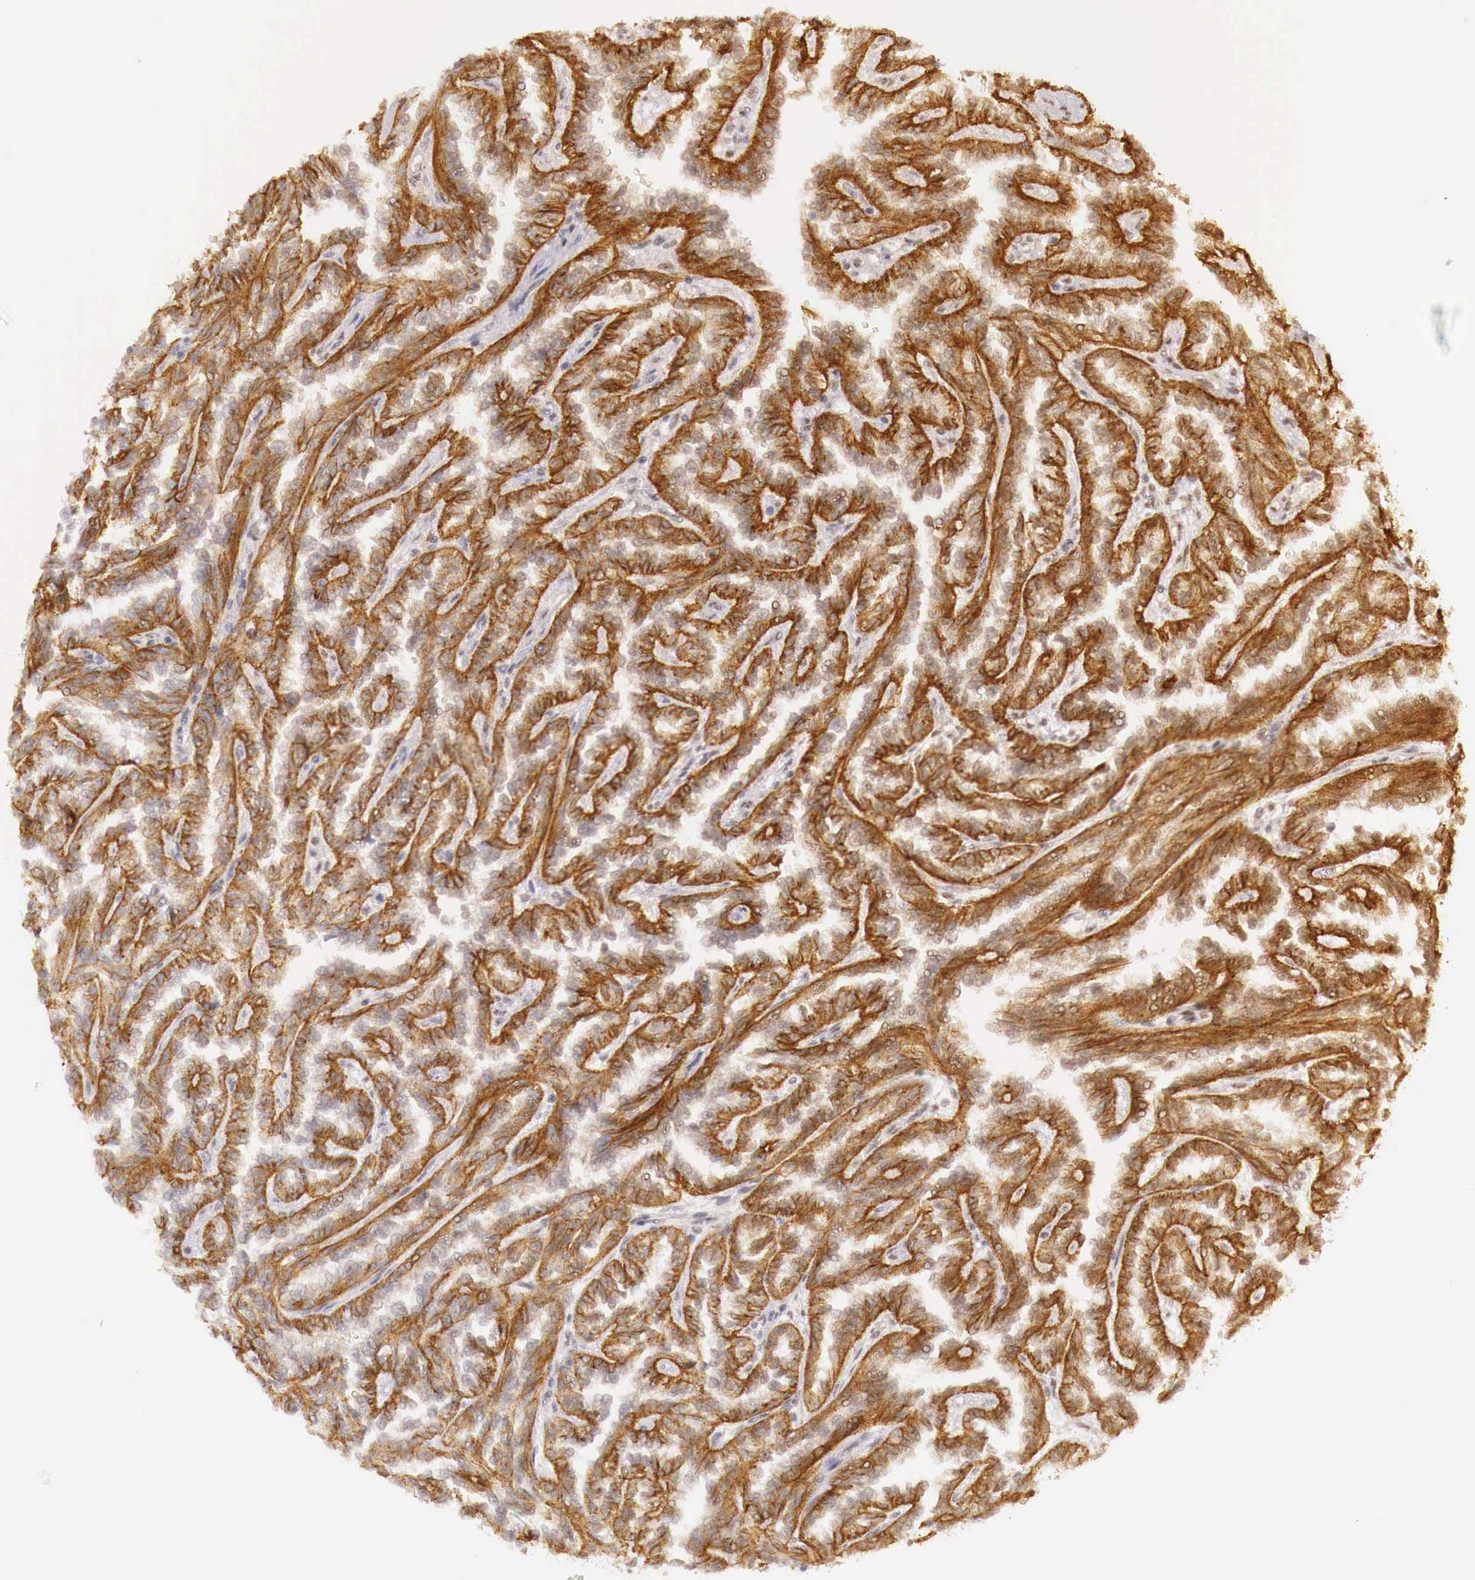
{"staining": {"intensity": "strong", "quantity": ">75%", "location": "cytoplasmic/membranous,nuclear"}, "tissue": "renal cancer", "cell_type": "Tumor cells", "image_type": "cancer", "snomed": [{"axis": "morphology", "description": "Inflammation, NOS"}, {"axis": "morphology", "description": "Adenocarcinoma, NOS"}, {"axis": "topography", "description": "Kidney"}], "caption": "A brown stain labels strong cytoplasmic/membranous and nuclear staining of a protein in renal cancer (adenocarcinoma) tumor cells. (DAB IHC, brown staining for protein, blue staining for nuclei).", "gene": "GPKOW", "patient": {"sex": "male", "age": 68}}